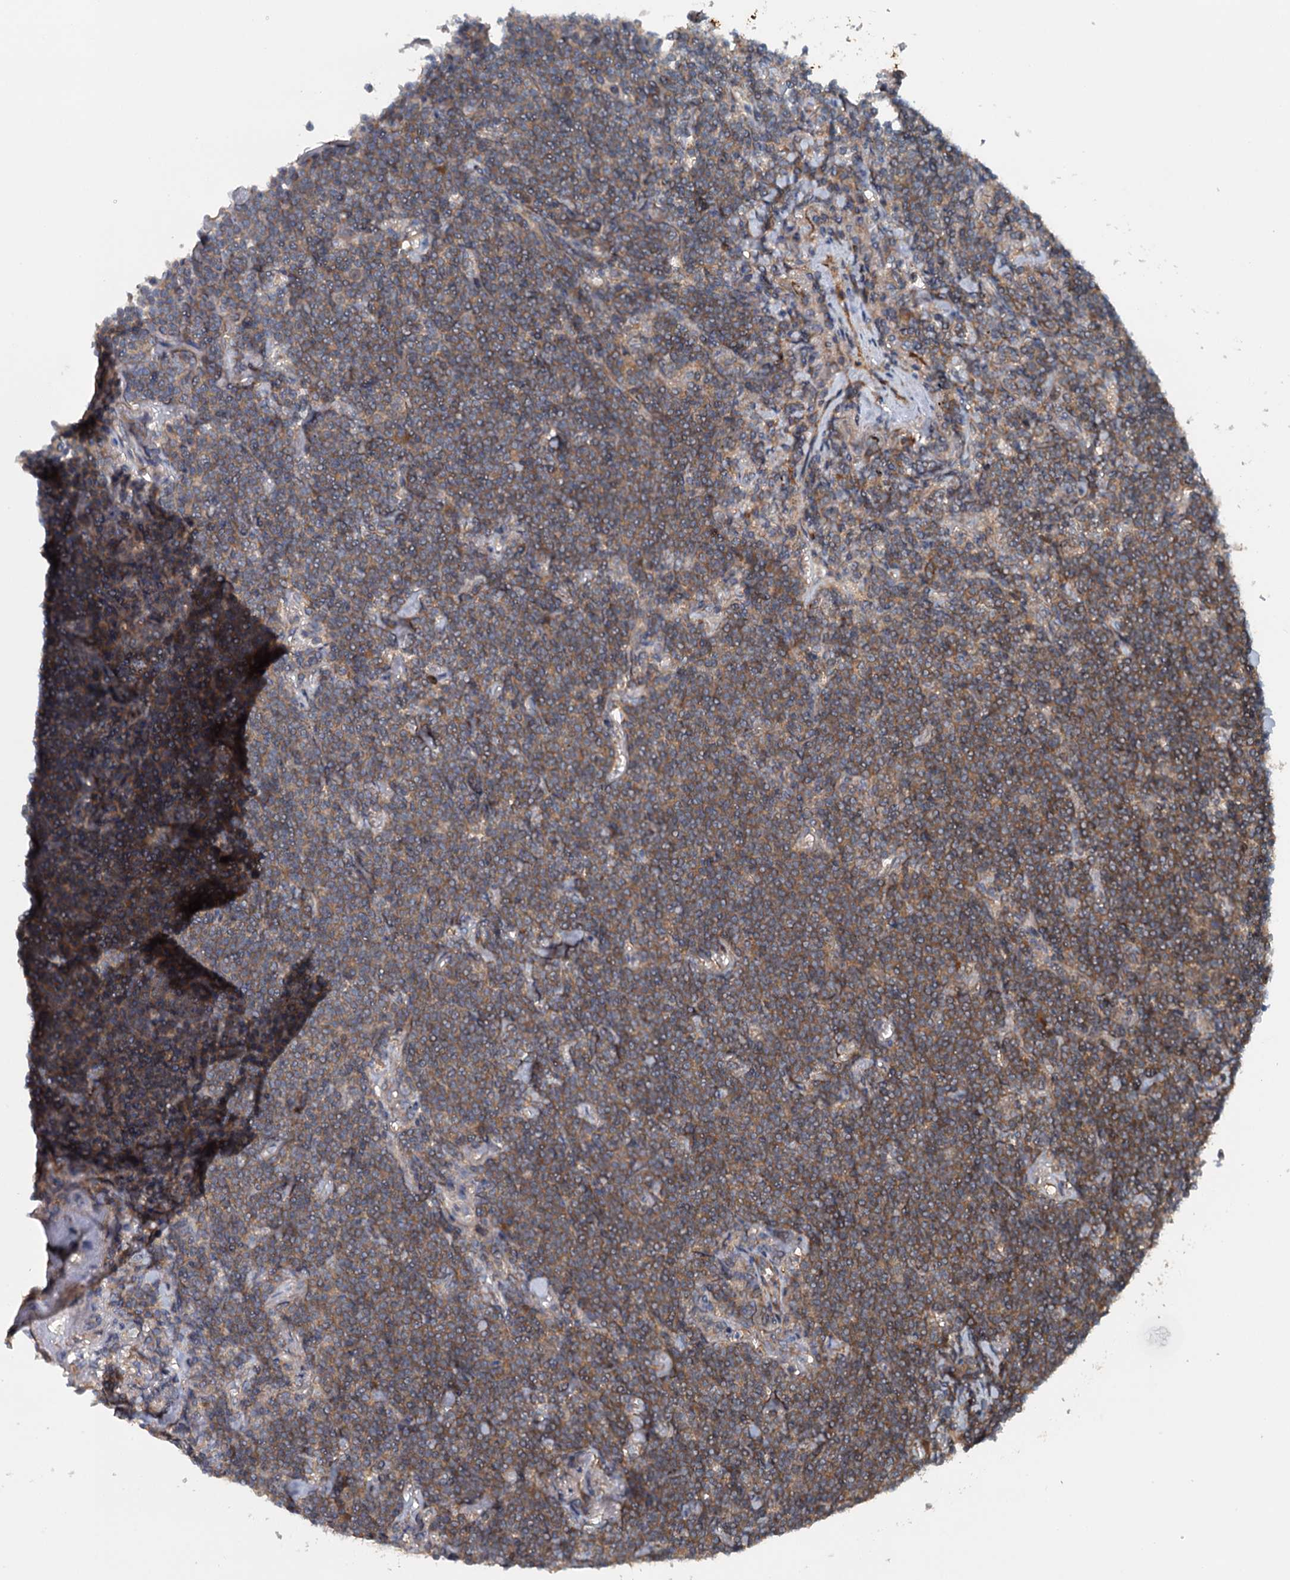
{"staining": {"intensity": "moderate", "quantity": "25%-75%", "location": "cytoplasmic/membranous"}, "tissue": "lymphoma", "cell_type": "Tumor cells", "image_type": "cancer", "snomed": [{"axis": "morphology", "description": "Malignant lymphoma, non-Hodgkin's type, Low grade"}, {"axis": "topography", "description": "Lung"}], "caption": "Immunohistochemistry (IHC) of malignant lymphoma, non-Hodgkin's type (low-grade) shows medium levels of moderate cytoplasmic/membranous positivity in about 25%-75% of tumor cells.", "gene": "TEDC1", "patient": {"sex": "female", "age": 71}}